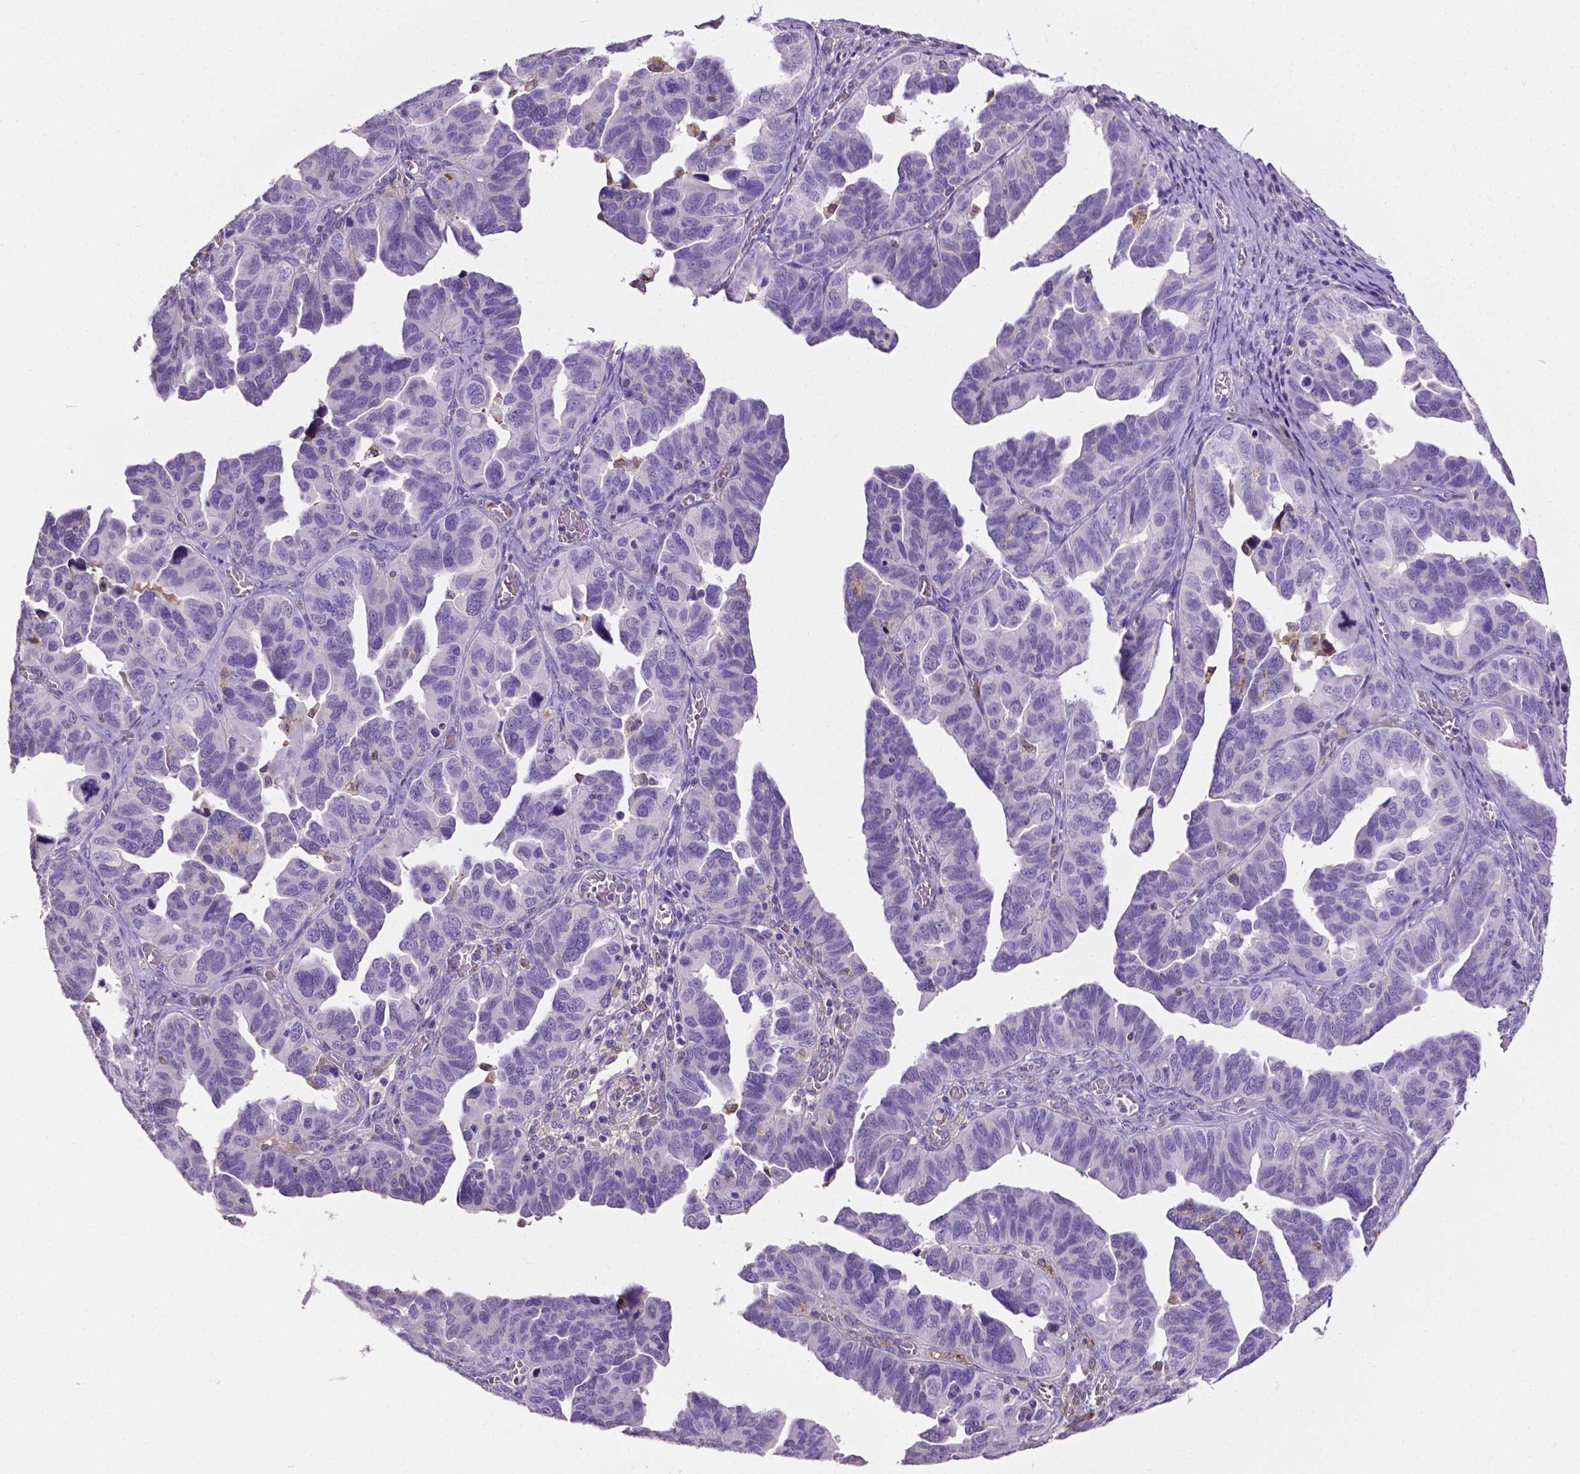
{"staining": {"intensity": "negative", "quantity": "none", "location": "none"}, "tissue": "ovarian cancer", "cell_type": "Tumor cells", "image_type": "cancer", "snomed": [{"axis": "morphology", "description": "Cystadenocarcinoma, serous, NOS"}, {"axis": "topography", "description": "Ovary"}], "caption": "Protein analysis of ovarian cancer (serous cystadenocarcinoma) displays no significant staining in tumor cells.", "gene": "APOE", "patient": {"sex": "female", "age": 64}}